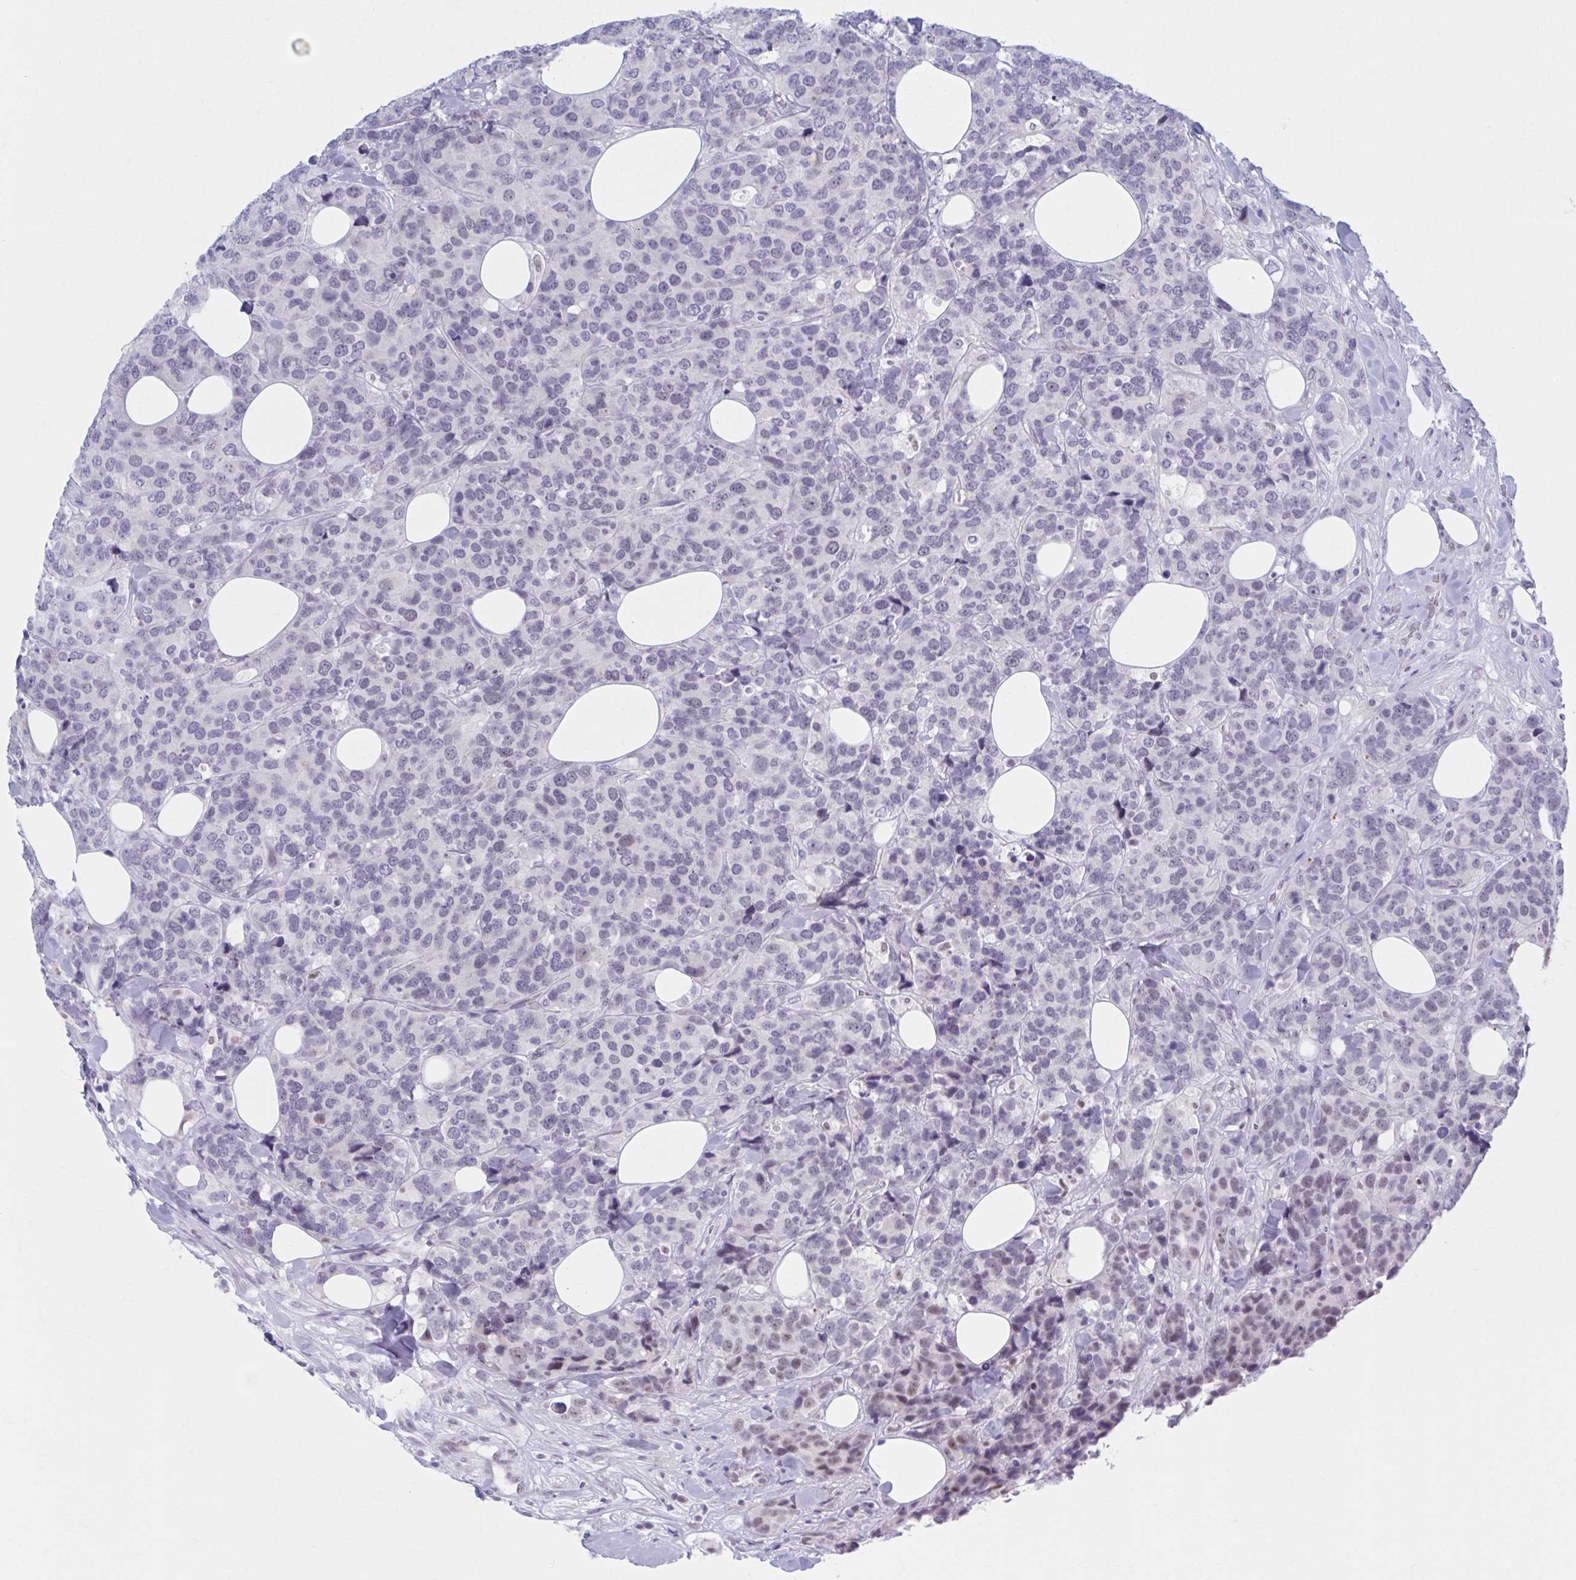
{"staining": {"intensity": "weak", "quantity": "<25%", "location": "nuclear"}, "tissue": "breast cancer", "cell_type": "Tumor cells", "image_type": "cancer", "snomed": [{"axis": "morphology", "description": "Lobular carcinoma"}, {"axis": "topography", "description": "Breast"}], "caption": "Image shows no protein staining in tumor cells of breast cancer tissue. Brightfield microscopy of IHC stained with DAB (brown) and hematoxylin (blue), captured at high magnification.", "gene": "CCDC105", "patient": {"sex": "female", "age": 59}}